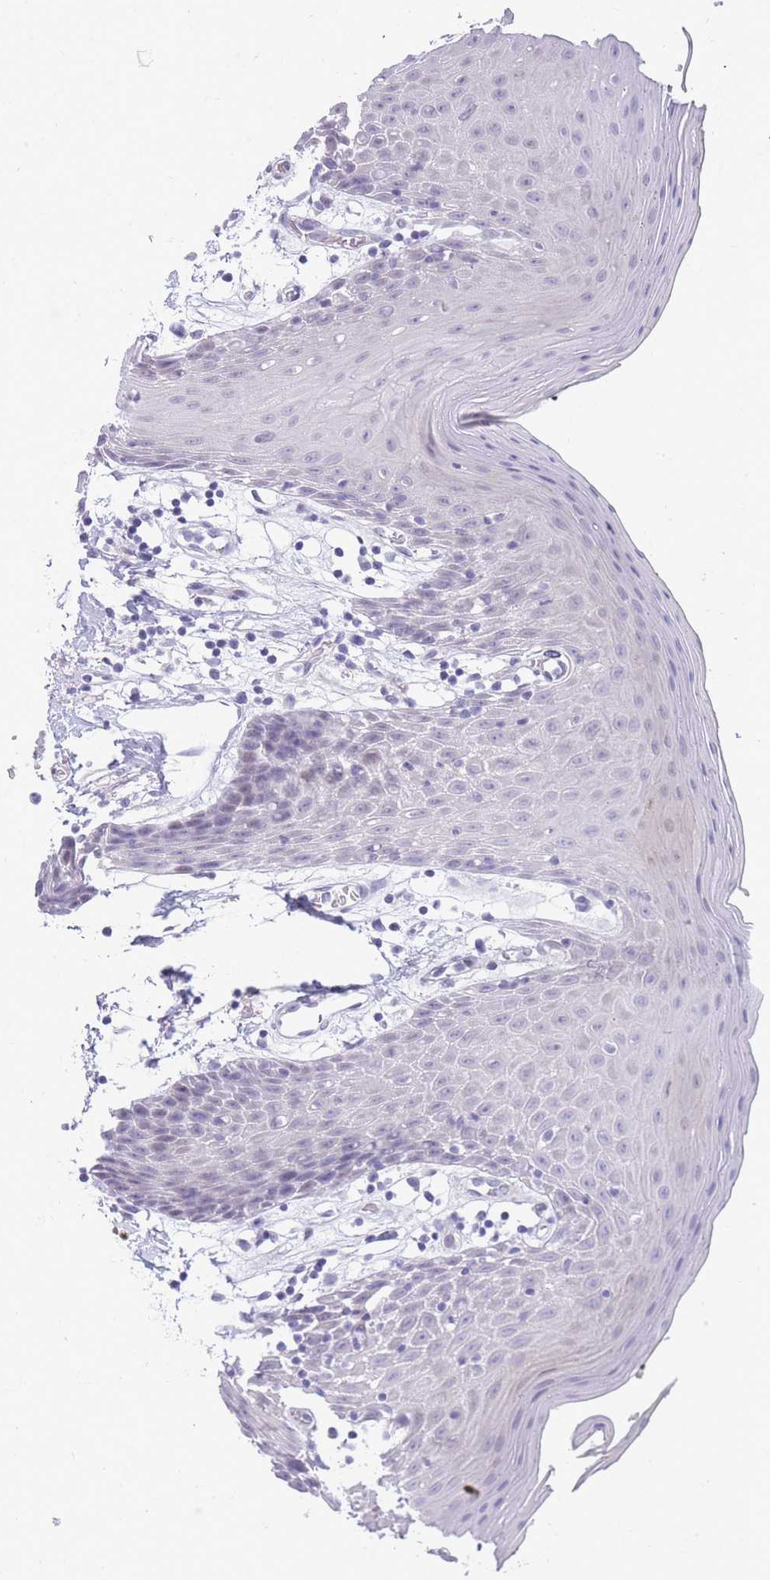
{"staining": {"intensity": "weak", "quantity": "<25%", "location": "nuclear"}, "tissue": "oral mucosa", "cell_type": "Squamous epithelial cells", "image_type": "normal", "snomed": [{"axis": "morphology", "description": "Normal tissue, NOS"}, {"axis": "topography", "description": "Oral tissue"}, {"axis": "topography", "description": "Tounge, NOS"}], "caption": "Squamous epithelial cells show no significant protein staining in normal oral mucosa.", "gene": "PRR23A", "patient": {"sex": "female", "age": 59}}